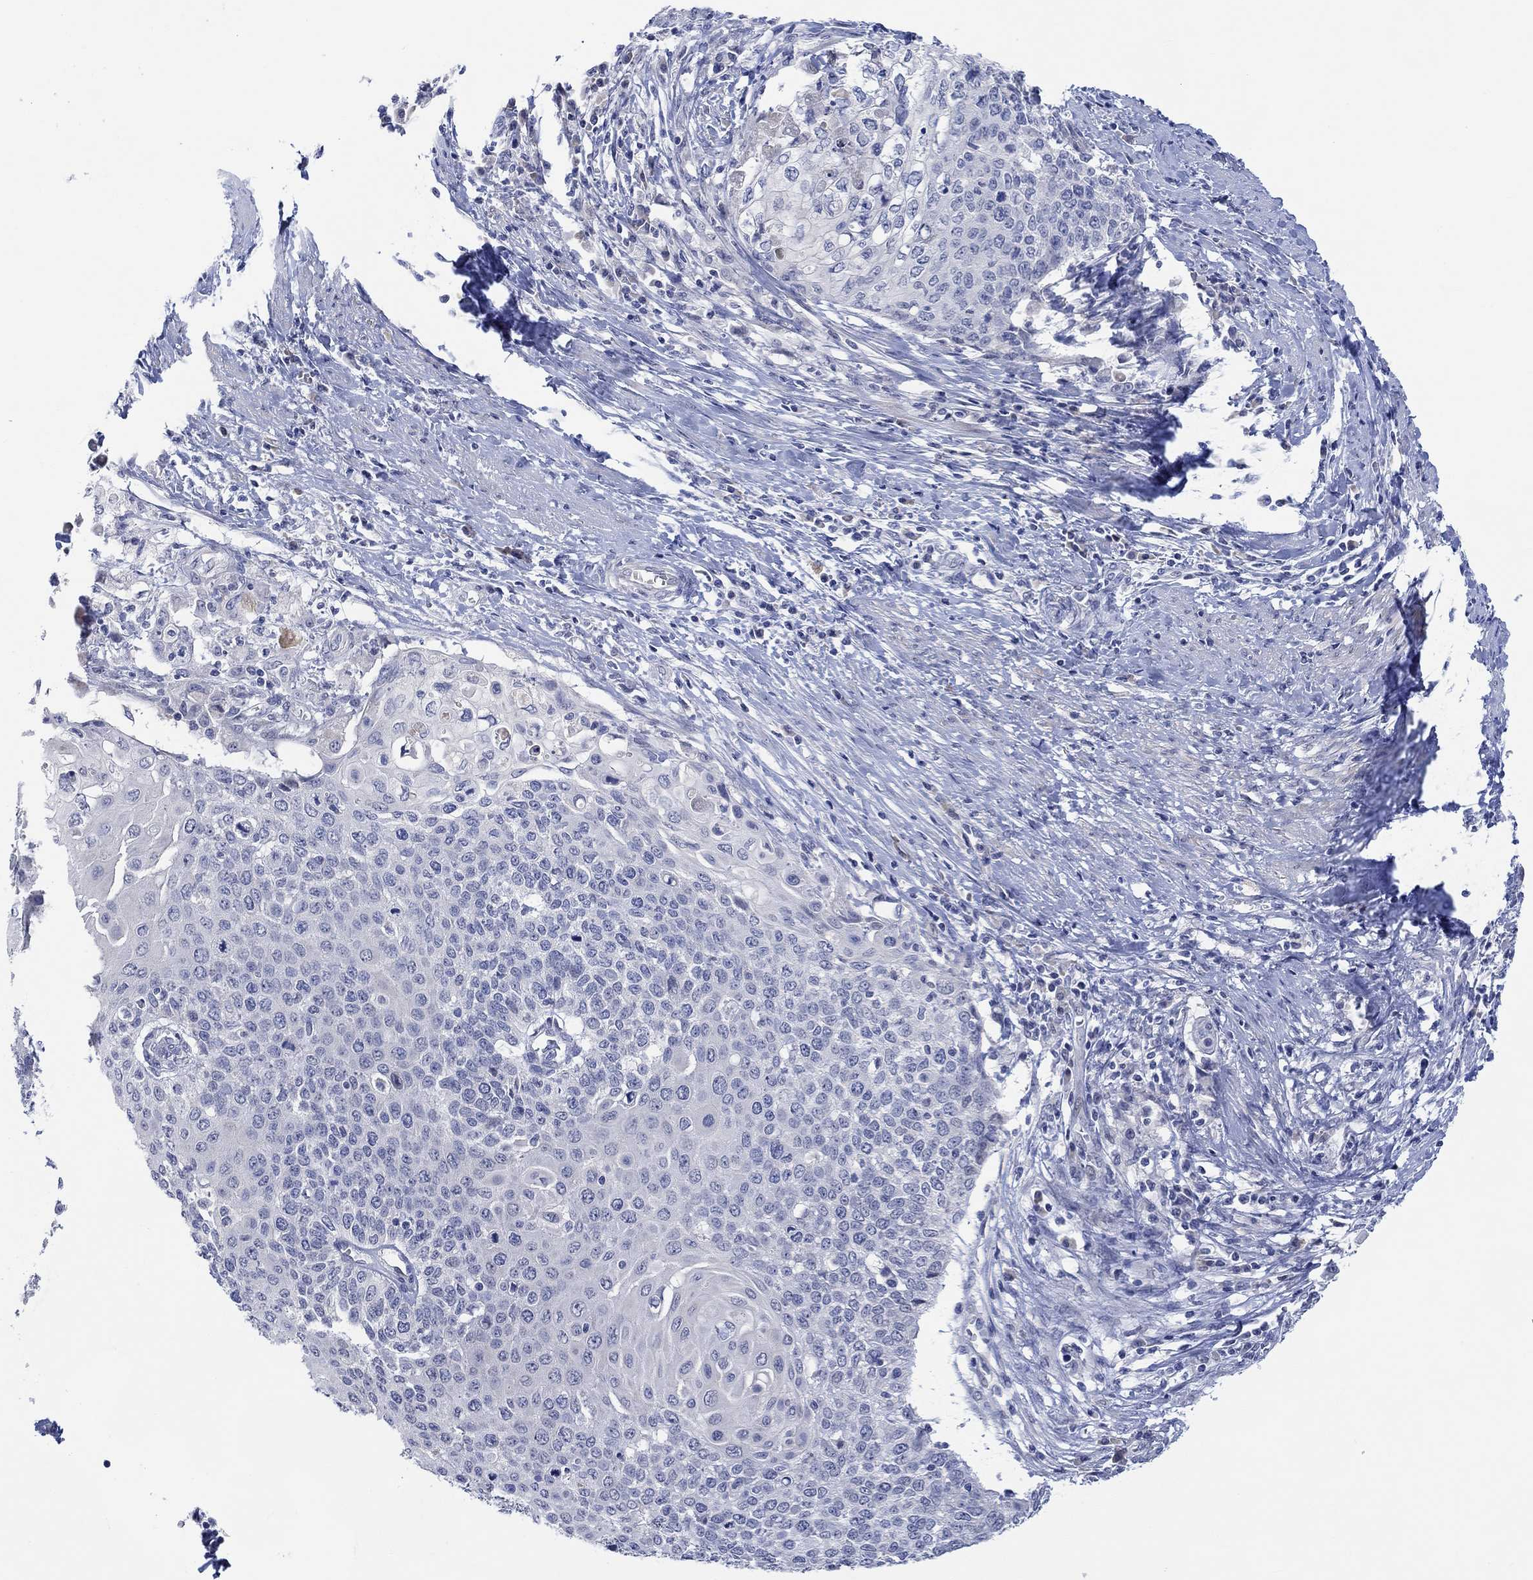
{"staining": {"intensity": "negative", "quantity": "none", "location": "none"}, "tissue": "cervical cancer", "cell_type": "Tumor cells", "image_type": "cancer", "snomed": [{"axis": "morphology", "description": "Squamous cell carcinoma, NOS"}, {"axis": "topography", "description": "Cervix"}], "caption": "A high-resolution histopathology image shows immunohistochemistry (IHC) staining of cervical cancer, which displays no significant positivity in tumor cells.", "gene": "DLK1", "patient": {"sex": "female", "age": 39}}